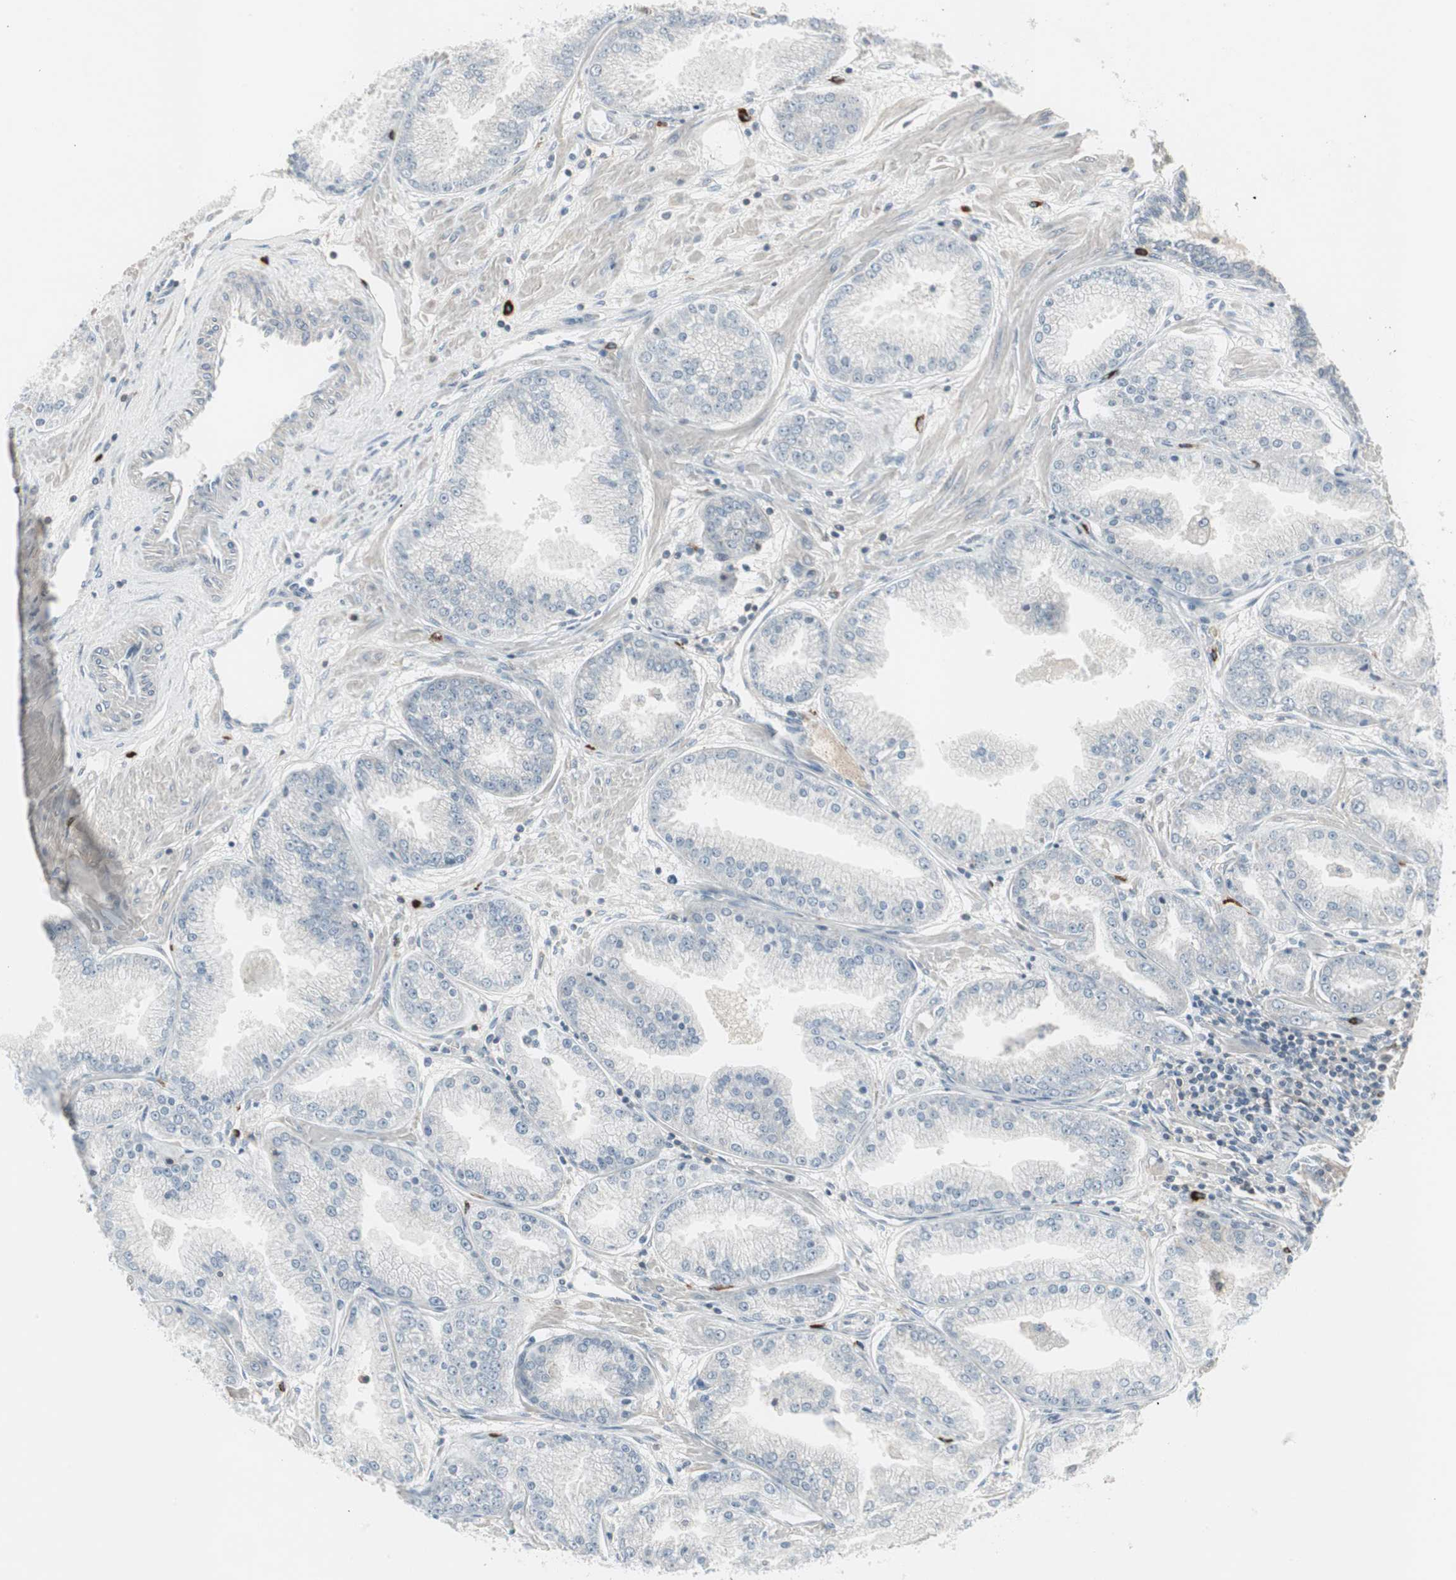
{"staining": {"intensity": "negative", "quantity": "none", "location": "none"}, "tissue": "prostate cancer", "cell_type": "Tumor cells", "image_type": "cancer", "snomed": [{"axis": "morphology", "description": "Adenocarcinoma, High grade"}, {"axis": "topography", "description": "Prostate"}], "caption": "Tumor cells are negative for protein expression in human prostate adenocarcinoma (high-grade).", "gene": "ZSCAN32", "patient": {"sex": "male", "age": 61}}